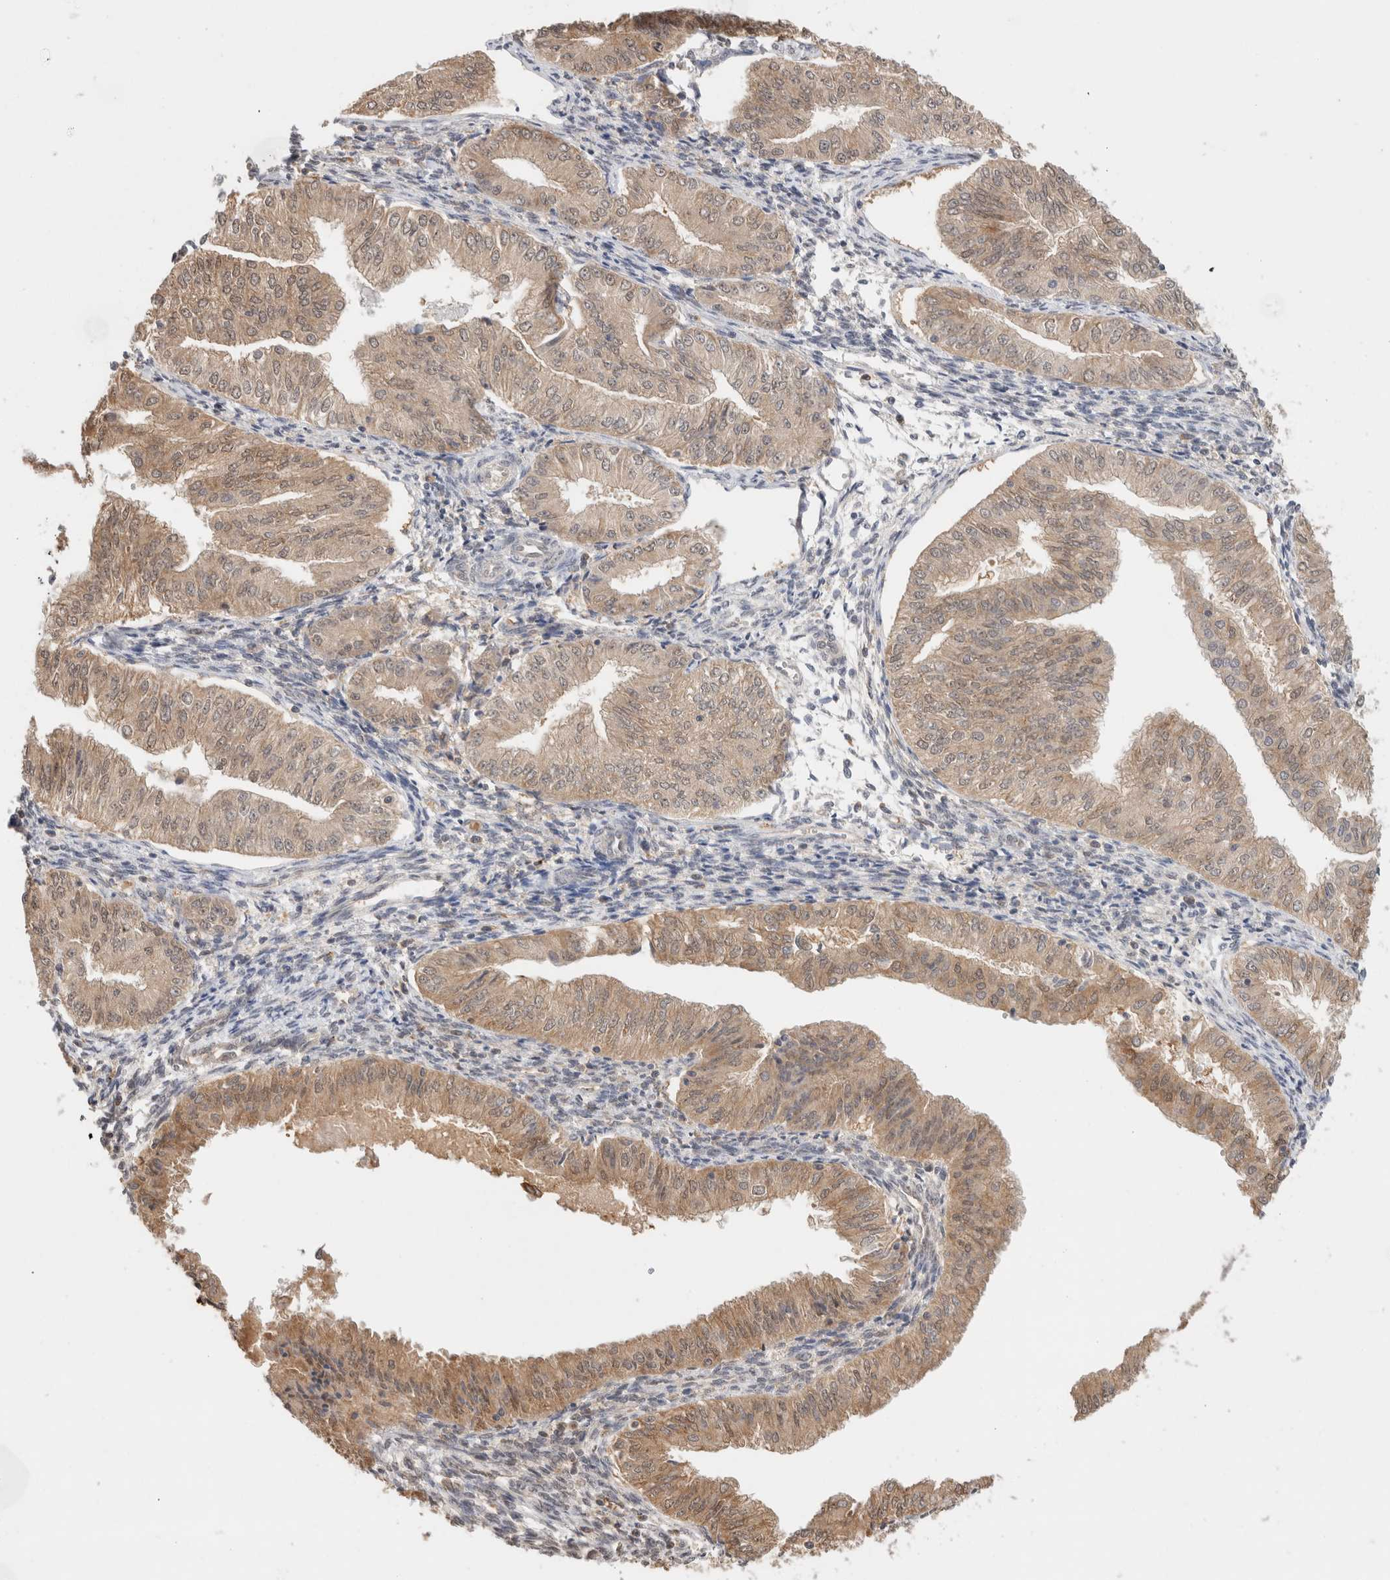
{"staining": {"intensity": "weak", "quantity": ">75%", "location": "cytoplasmic/membranous"}, "tissue": "endometrial cancer", "cell_type": "Tumor cells", "image_type": "cancer", "snomed": [{"axis": "morphology", "description": "Normal tissue, NOS"}, {"axis": "morphology", "description": "Adenocarcinoma, NOS"}, {"axis": "topography", "description": "Endometrium"}], "caption": "Adenocarcinoma (endometrial) tissue reveals weak cytoplasmic/membranous staining in about >75% of tumor cells", "gene": "CA13", "patient": {"sex": "female", "age": 53}}